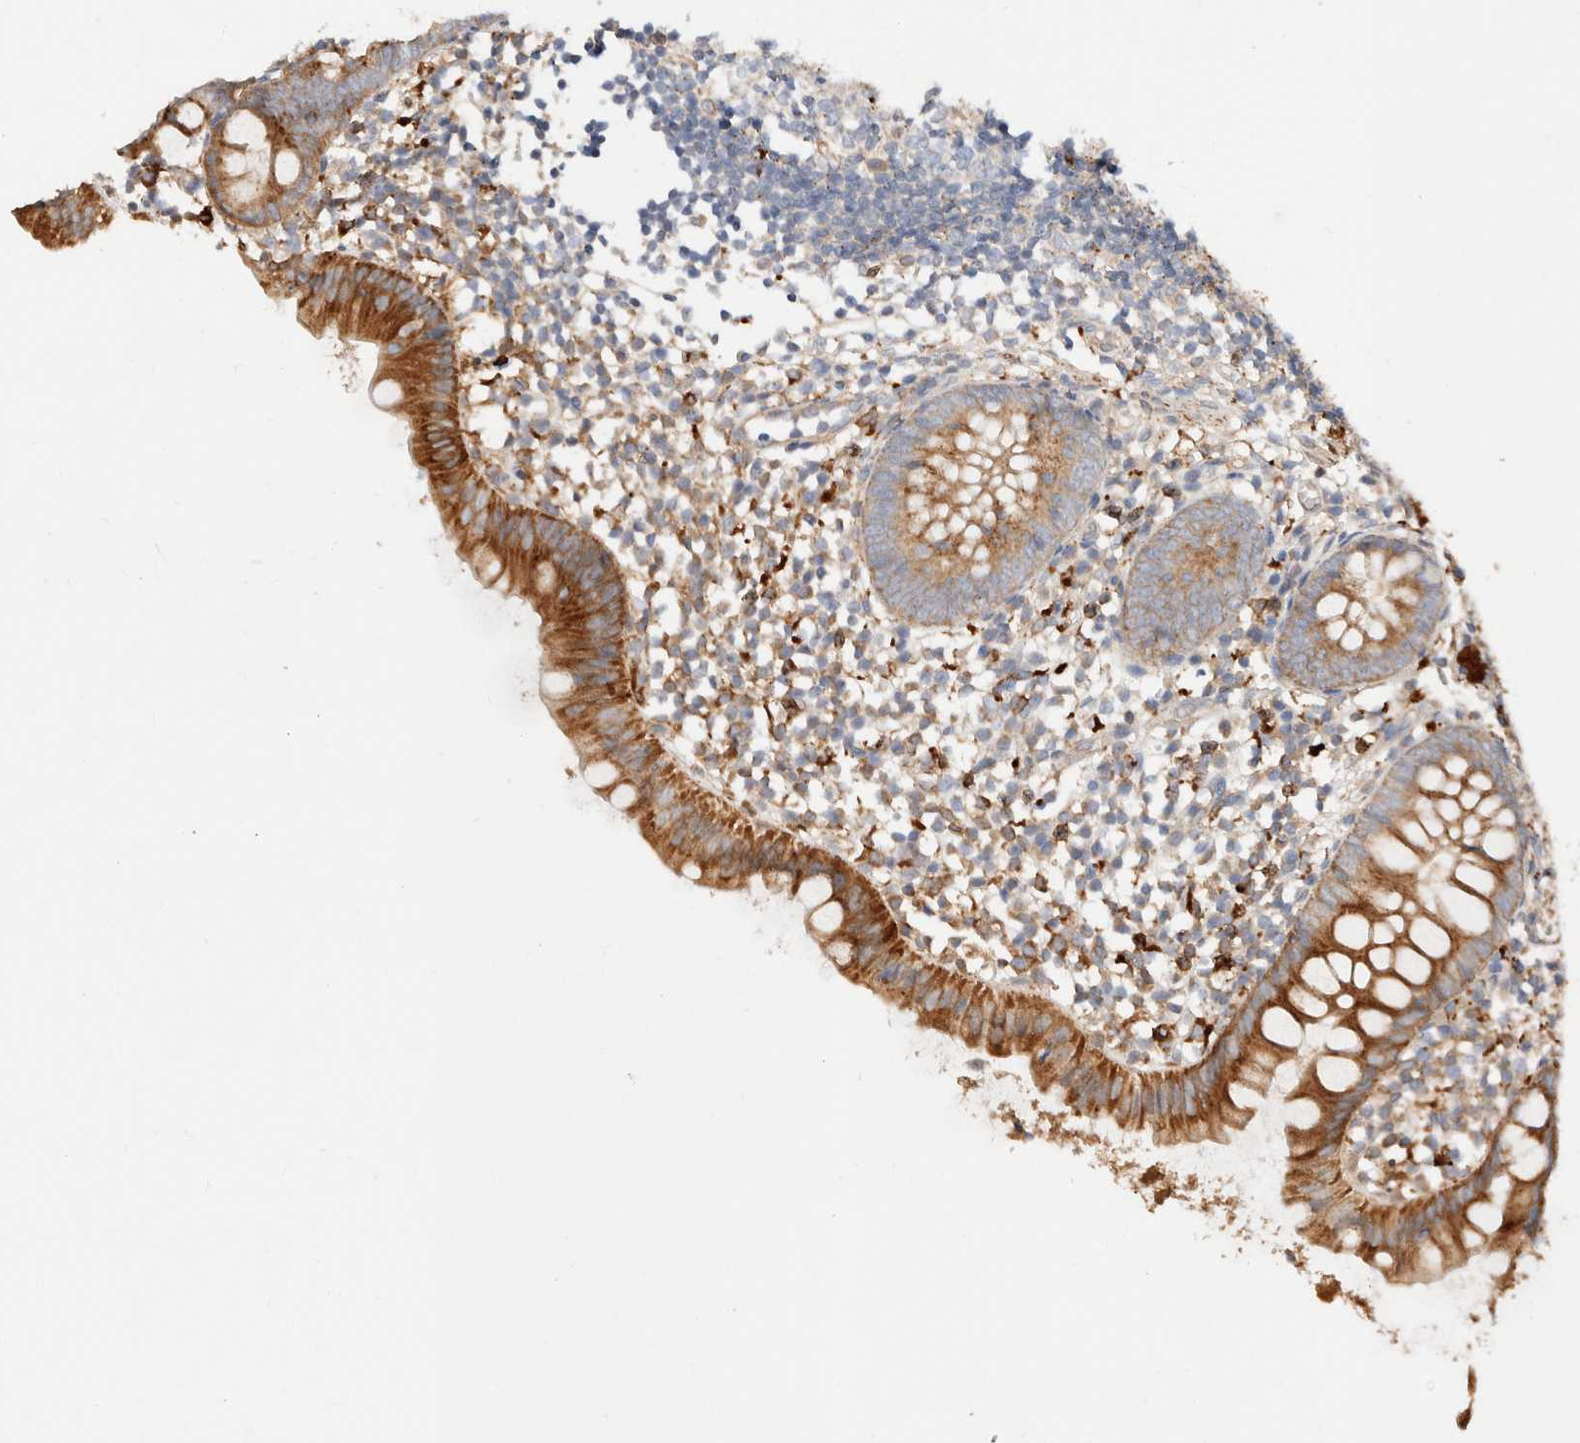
{"staining": {"intensity": "moderate", "quantity": ">75%", "location": "cytoplasmic/membranous"}, "tissue": "appendix", "cell_type": "Glandular cells", "image_type": "normal", "snomed": [{"axis": "morphology", "description": "Normal tissue, NOS"}, {"axis": "topography", "description": "Appendix"}], "caption": "Moderate cytoplasmic/membranous protein expression is appreciated in approximately >75% of glandular cells in appendix. (IHC, brightfield microscopy, high magnification).", "gene": "RABEPK", "patient": {"sex": "female", "age": 20}}